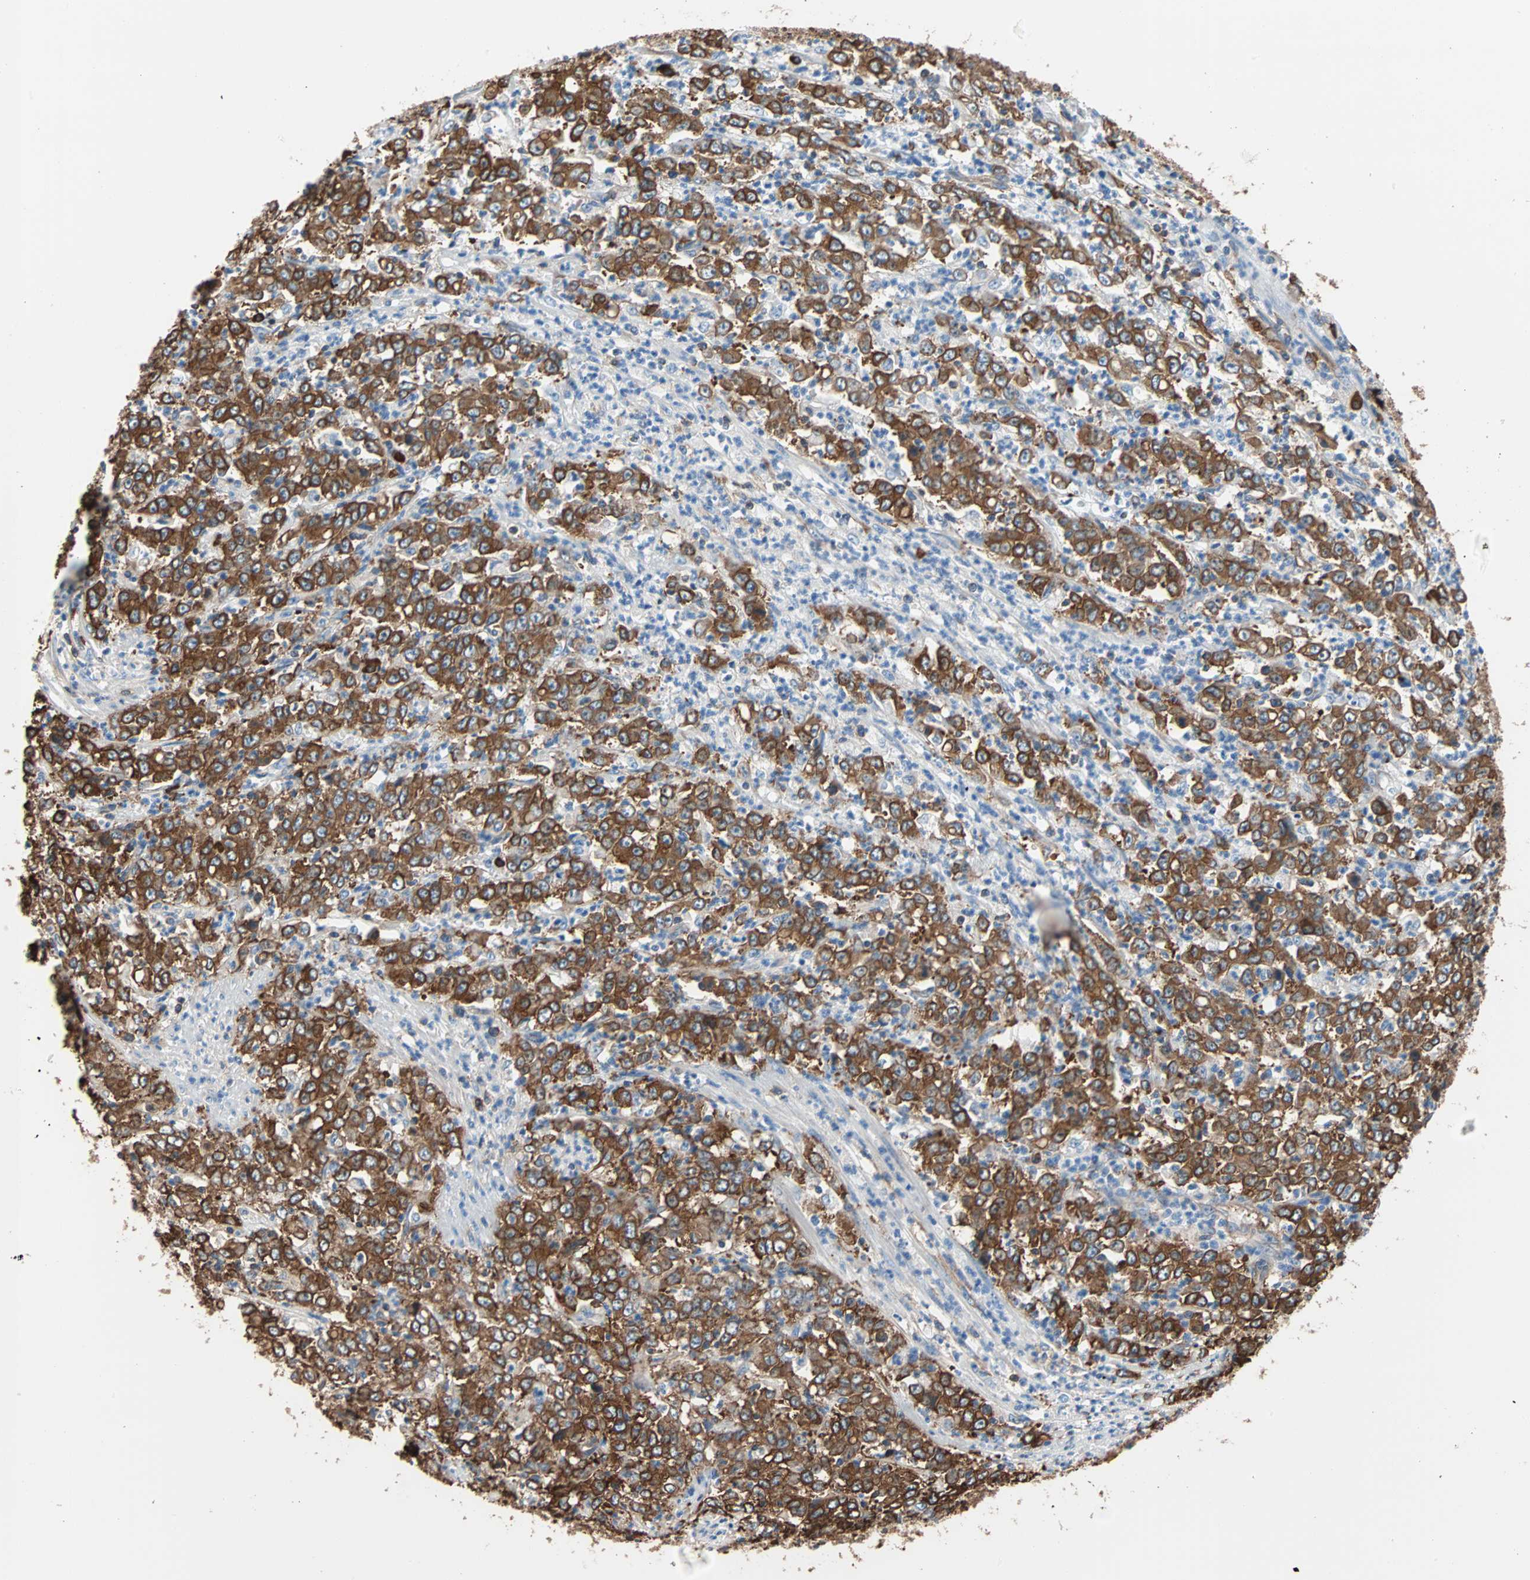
{"staining": {"intensity": "moderate", "quantity": ">75%", "location": "cytoplasmic/membranous"}, "tissue": "stomach cancer", "cell_type": "Tumor cells", "image_type": "cancer", "snomed": [{"axis": "morphology", "description": "Adenocarcinoma, NOS"}, {"axis": "topography", "description": "Stomach, lower"}], "caption": "About >75% of tumor cells in stomach cancer exhibit moderate cytoplasmic/membranous protein positivity as visualized by brown immunohistochemical staining.", "gene": "EEF2", "patient": {"sex": "female", "age": 71}}